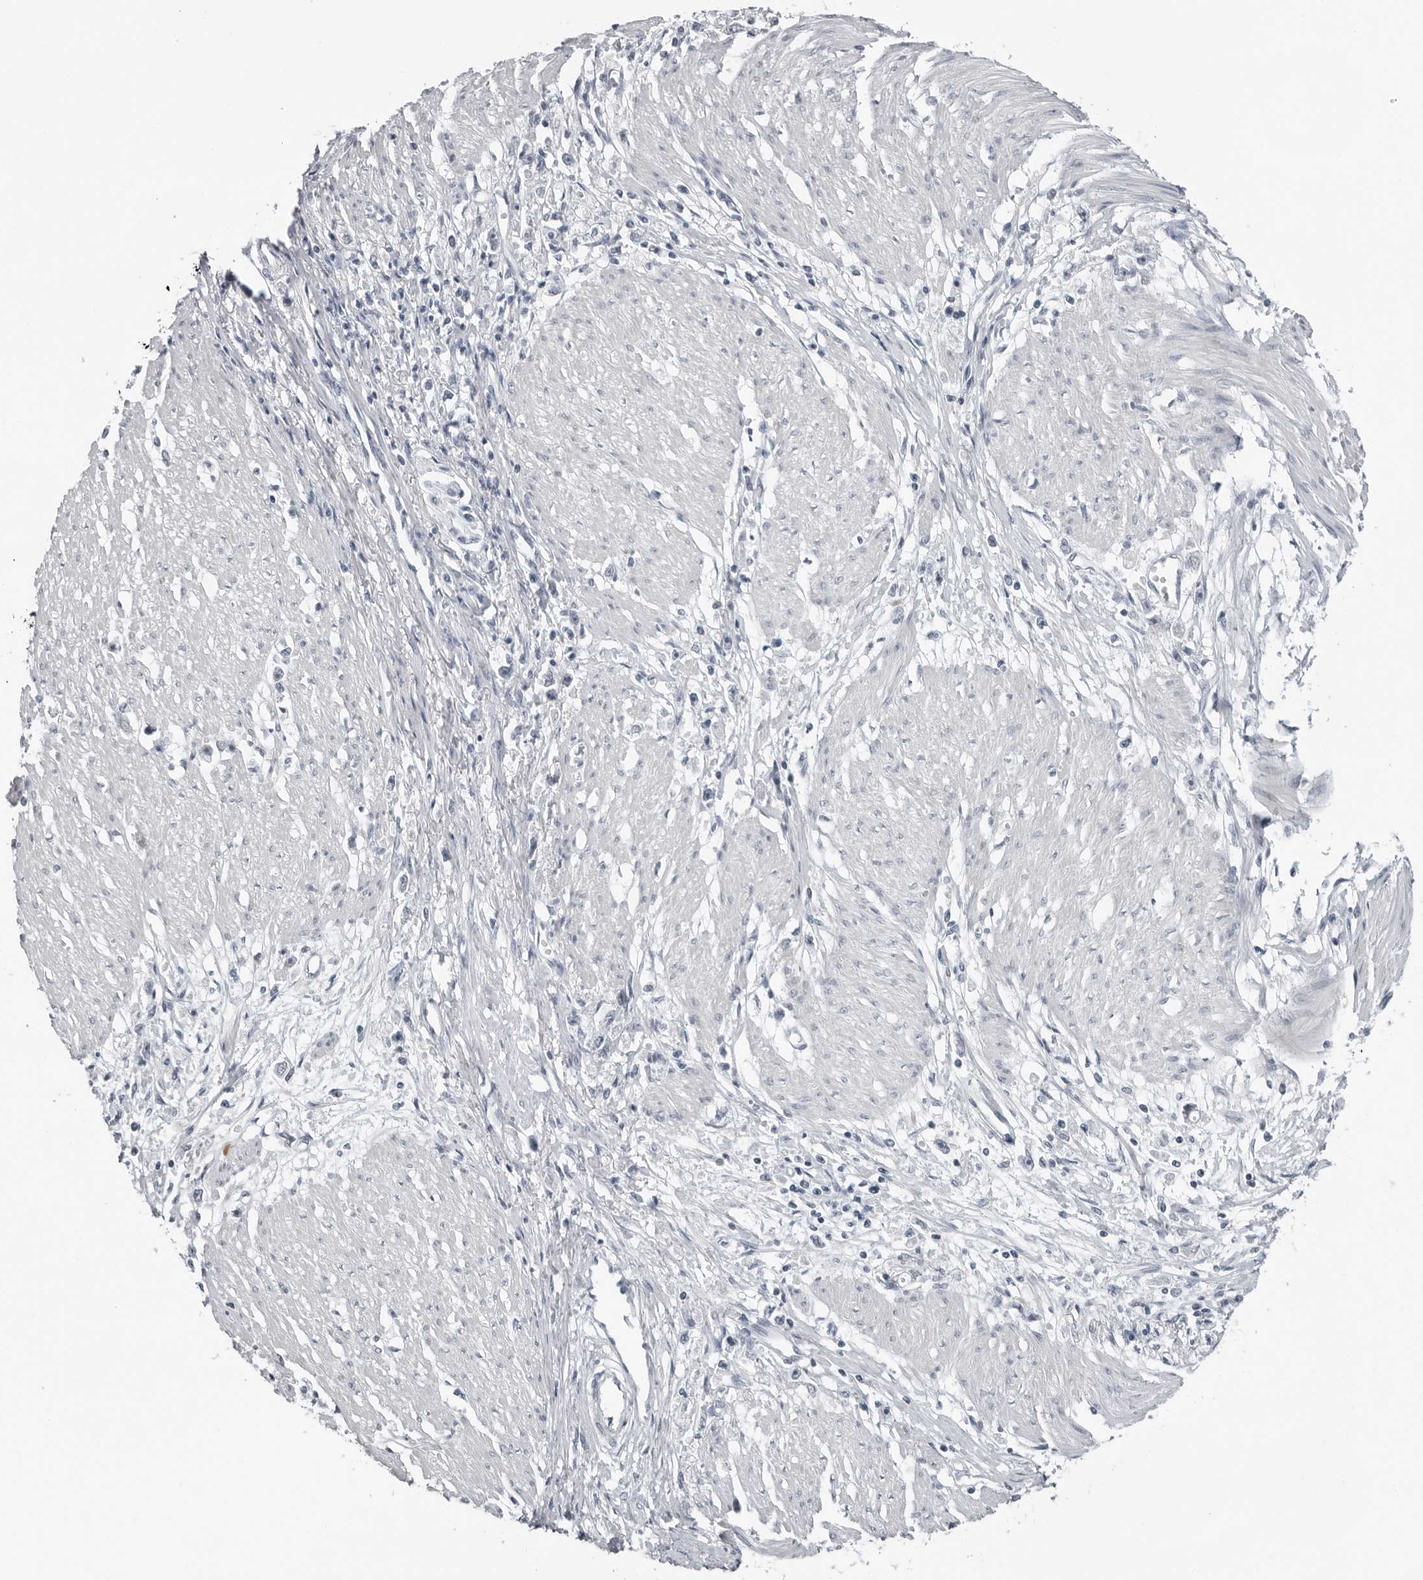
{"staining": {"intensity": "negative", "quantity": "none", "location": "none"}, "tissue": "stomach cancer", "cell_type": "Tumor cells", "image_type": "cancer", "snomed": [{"axis": "morphology", "description": "Adenocarcinoma, NOS"}, {"axis": "topography", "description": "Stomach"}], "caption": "IHC photomicrograph of neoplastic tissue: stomach cancer stained with DAB (3,3'-diaminobenzidine) displays no significant protein staining in tumor cells. (DAB immunohistochemistry (IHC), high magnification).", "gene": "PPP1R42", "patient": {"sex": "female", "age": 59}}